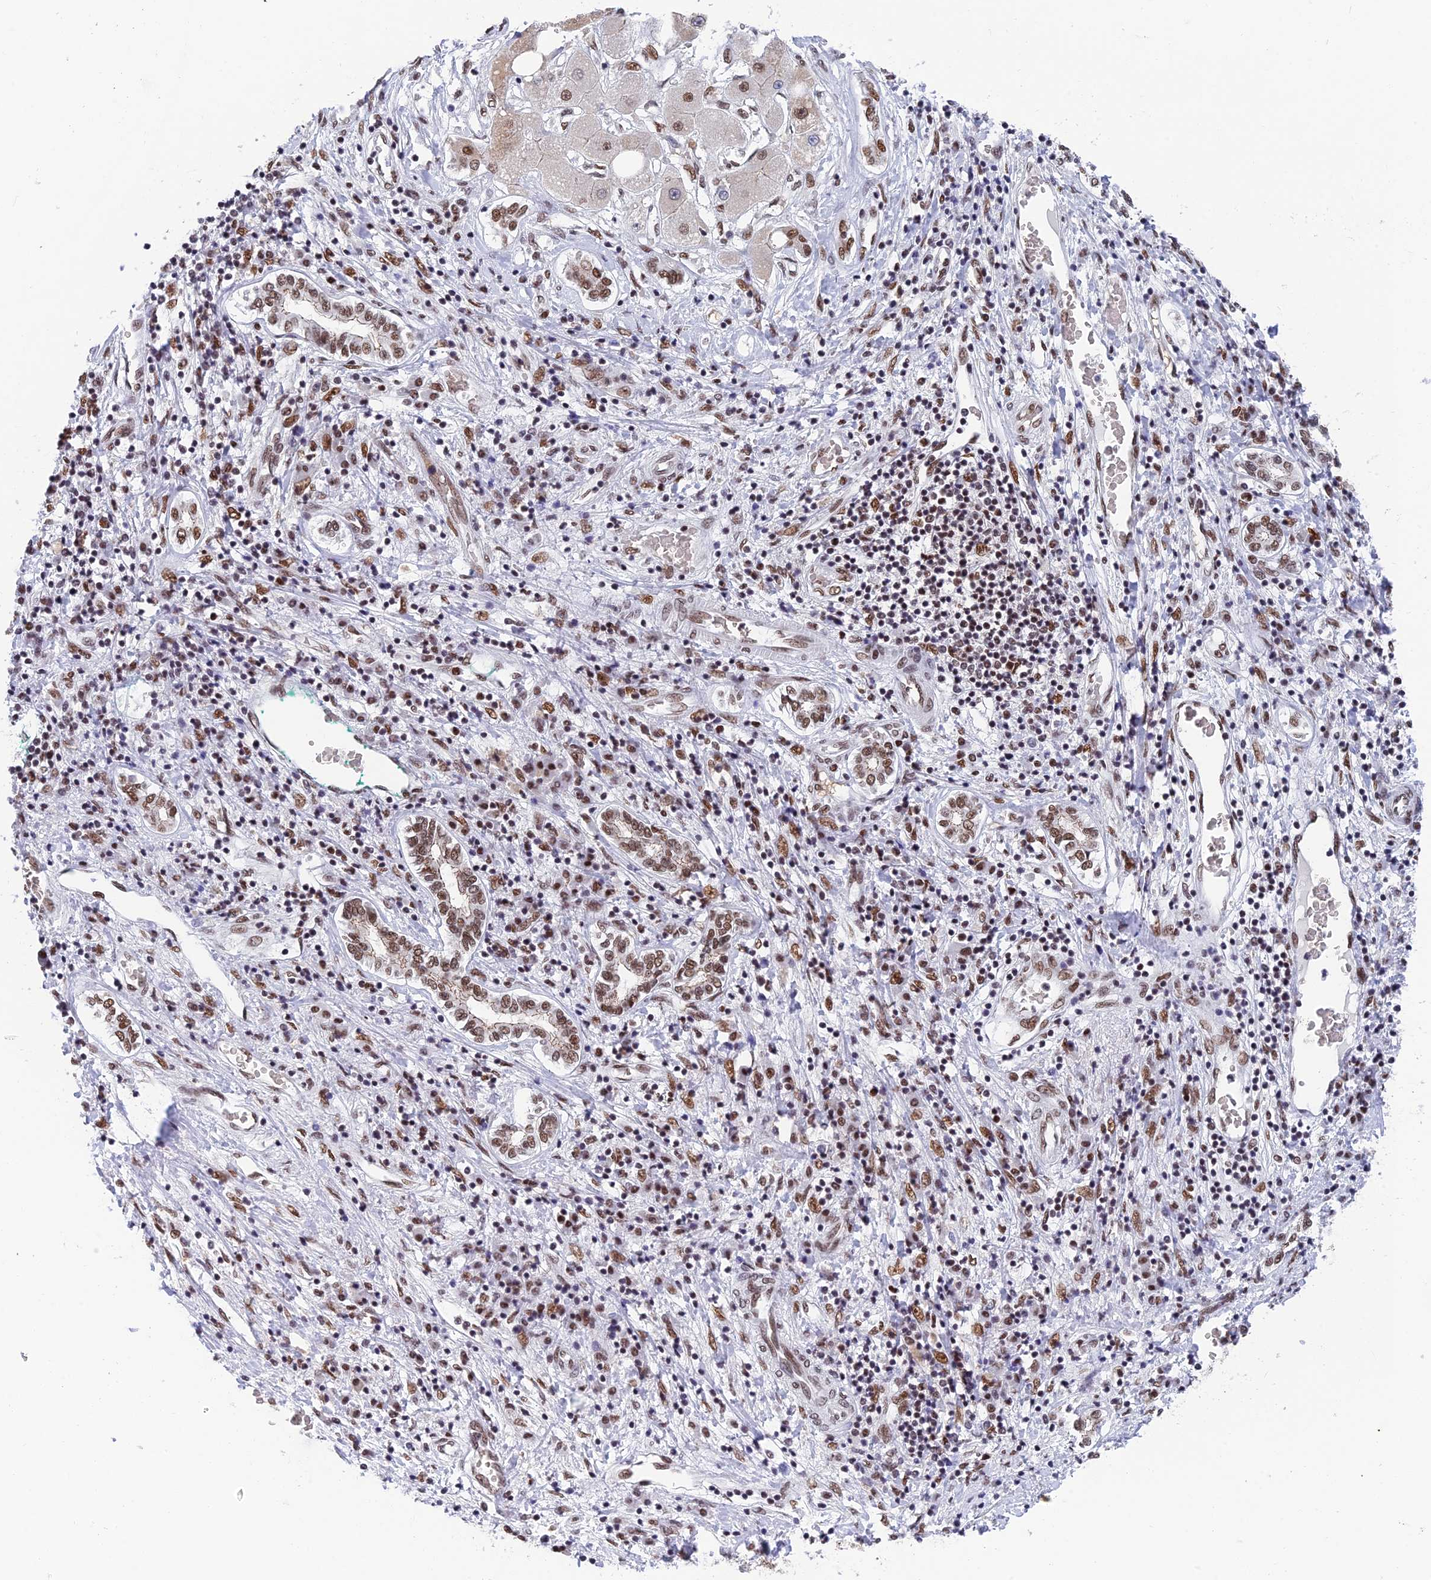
{"staining": {"intensity": "moderate", "quantity": ">75%", "location": "nuclear"}, "tissue": "liver cancer", "cell_type": "Tumor cells", "image_type": "cancer", "snomed": [{"axis": "morphology", "description": "Carcinoma, Hepatocellular, NOS"}, {"axis": "topography", "description": "Liver"}], "caption": "Tumor cells display moderate nuclear expression in about >75% of cells in hepatocellular carcinoma (liver).", "gene": "EEF1AKMT3", "patient": {"sex": "male", "age": 65}}